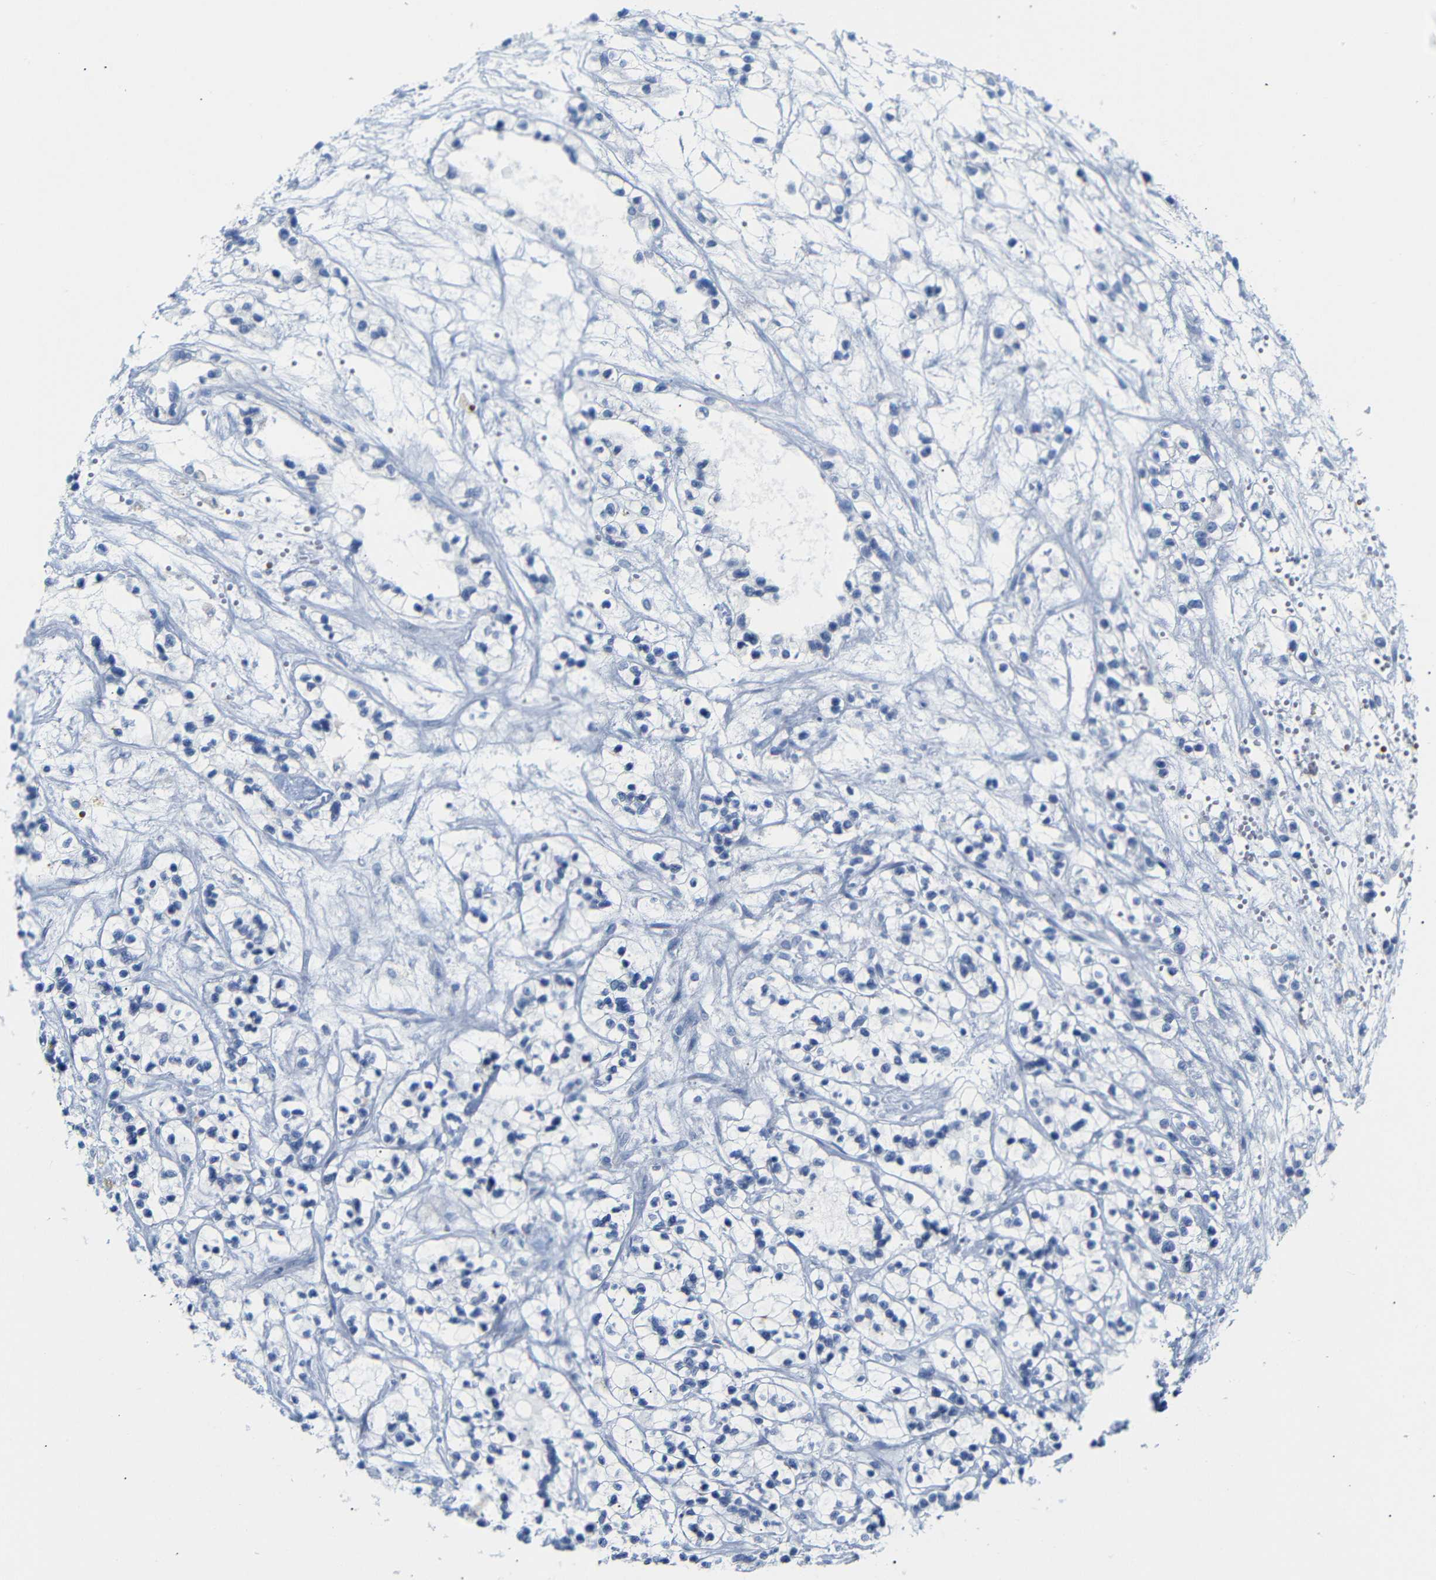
{"staining": {"intensity": "negative", "quantity": "none", "location": "none"}, "tissue": "renal cancer", "cell_type": "Tumor cells", "image_type": "cancer", "snomed": [{"axis": "morphology", "description": "Adenocarcinoma, NOS"}, {"axis": "topography", "description": "Kidney"}], "caption": "Immunohistochemistry of human renal cancer demonstrates no staining in tumor cells. (DAB IHC visualized using brightfield microscopy, high magnification).", "gene": "ERVMER34-1", "patient": {"sex": "female", "age": 57}}